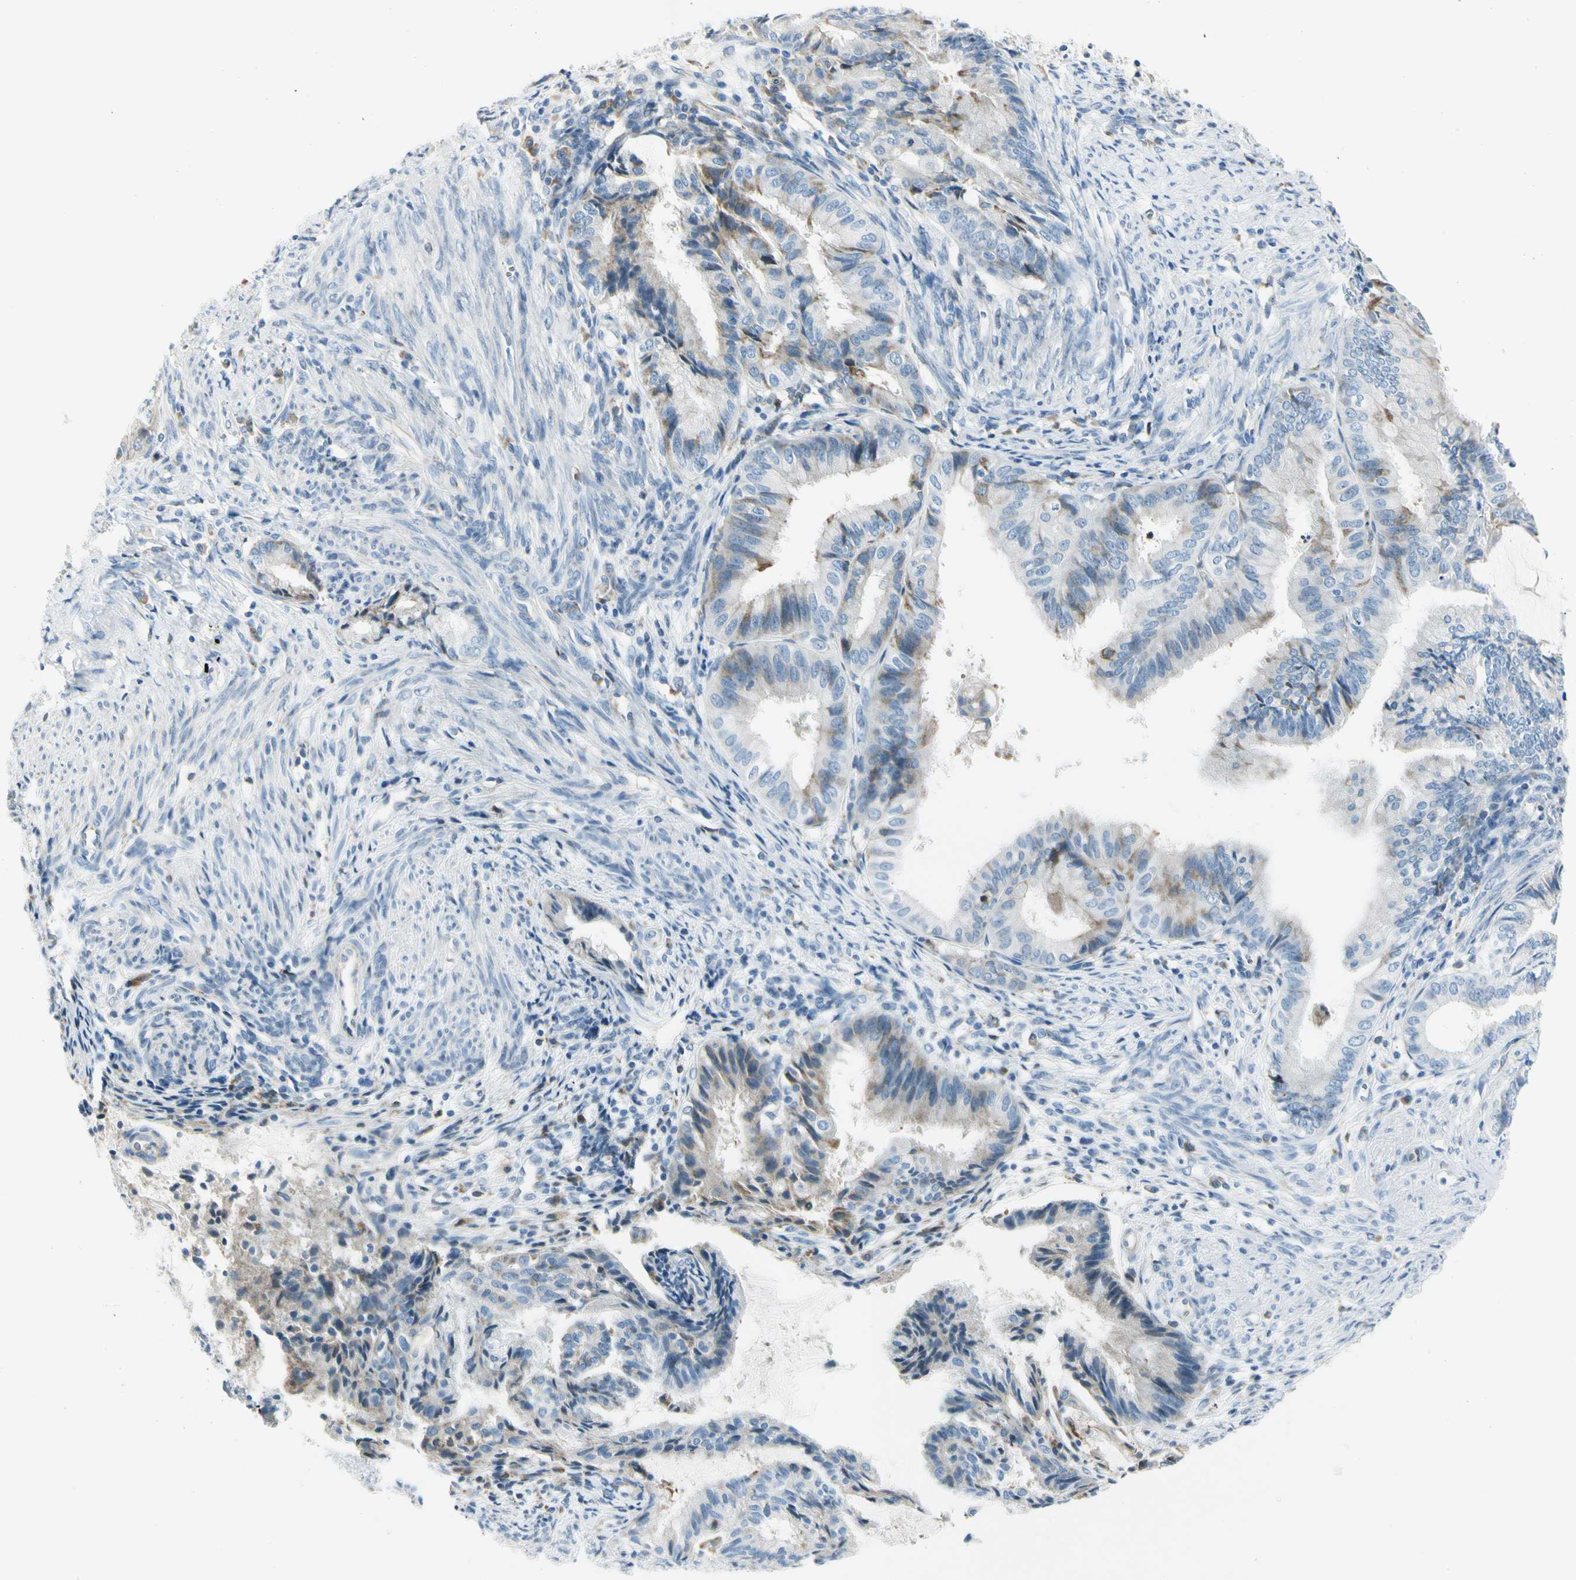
{"staining": {"intensity": "weak", "quantity": "<25%", "location": "none"}, "tissue": "endometrial cancer", "cell_type": "Tumor cells", "image_type": "cancer", "snomed": [{"axis": "morphology", "description": "Adenocarcinoma, NOS"}, {"axis": "topography", "description": "Endometrium"}], "caption": "Immunohistochemical staining of endometrial adenocarcinoma reveals no significant positivity in tumor cells.", "gene": "TNFSF11", "patient": {"sex": "female", "age": 86}}